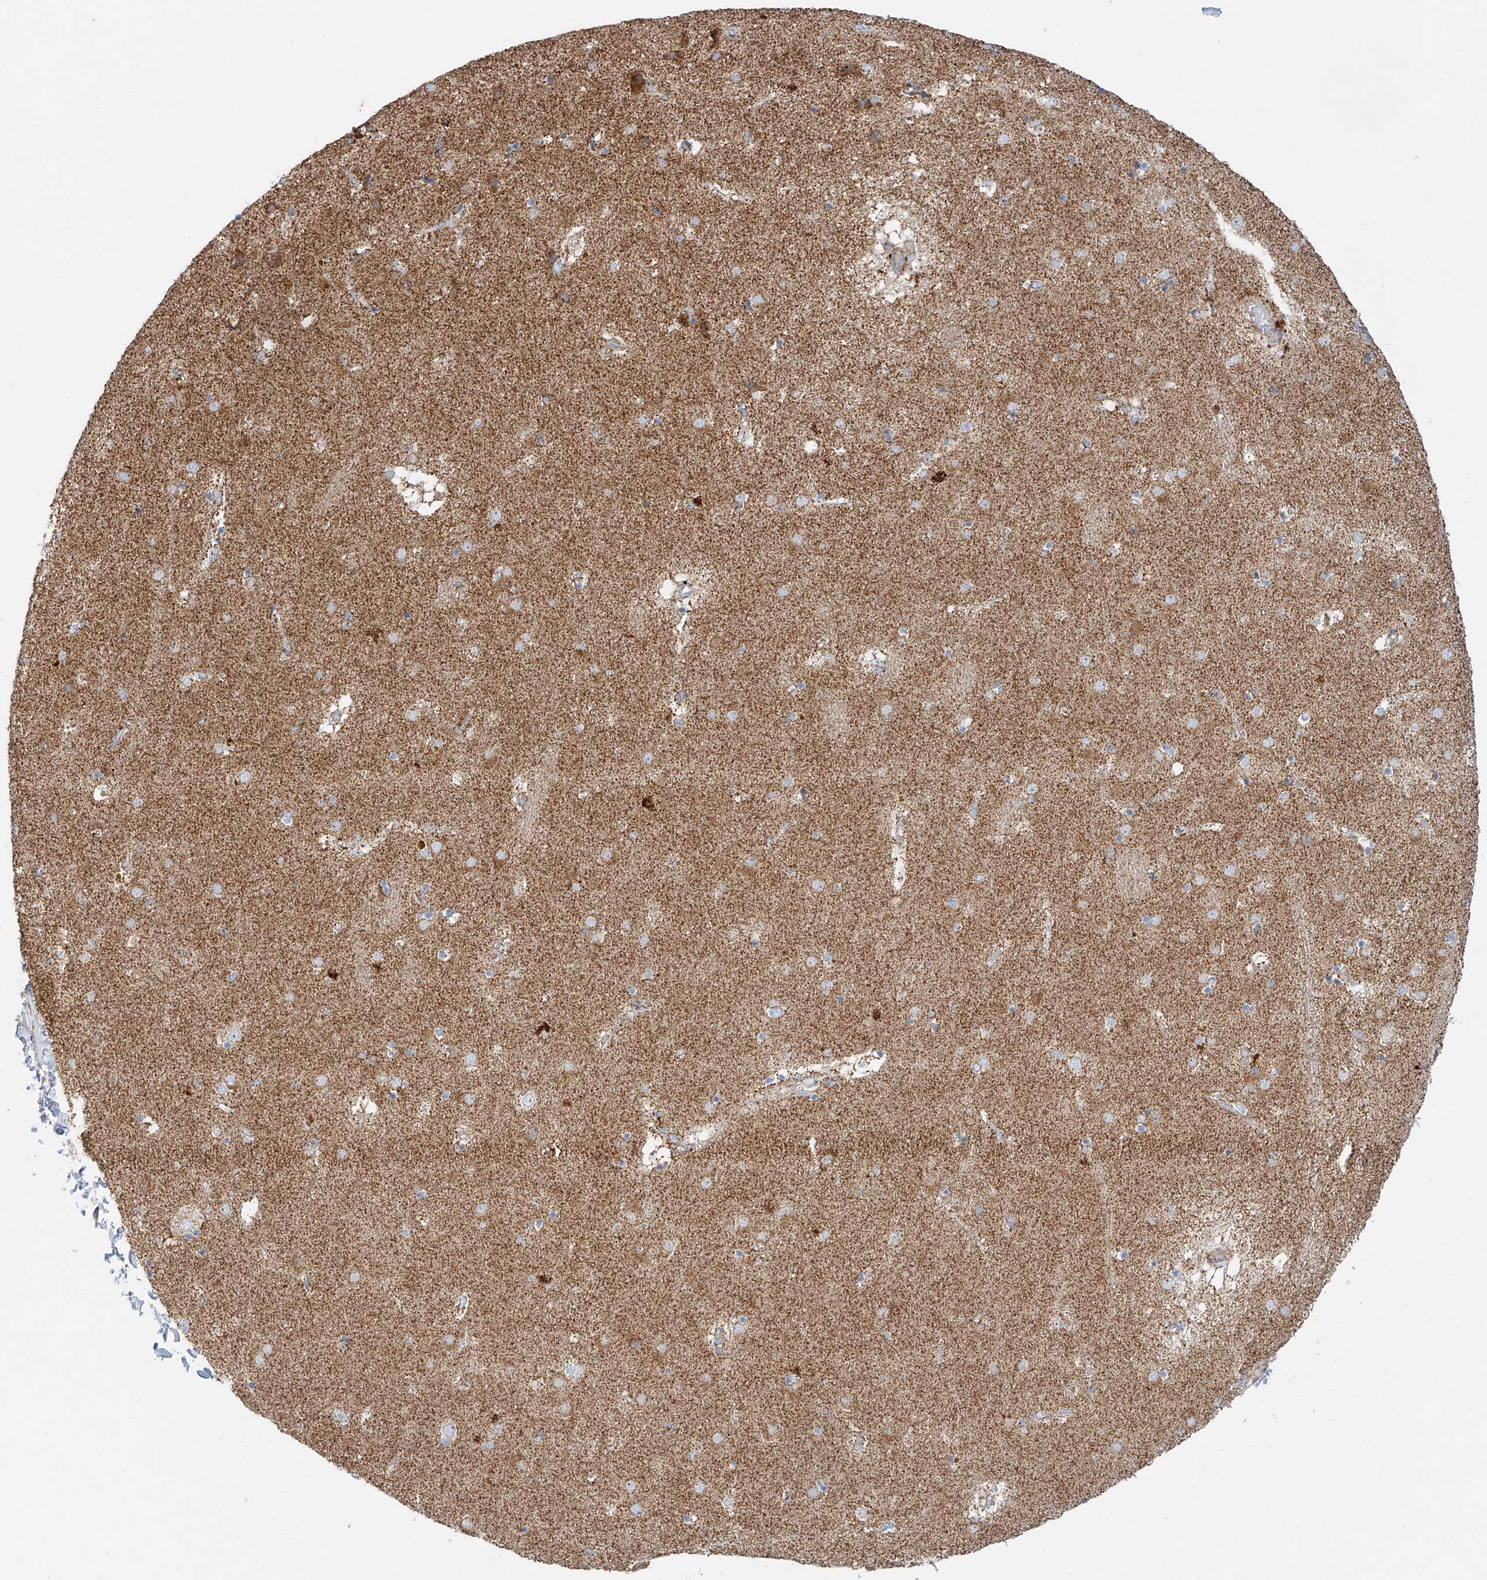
{"staining": {"intensity": "negative", "quantity": "none", "location": "none"}, "tissue": "caudate", "cell_type": "Glial cells", "image_type": "normal", "snomed": [{"axis": "morphology", "description": "Normal tissue, NOS"}, {"axis": "topography", "description": "Lateral ventricle wall"}], "caption": "Image shows no protein expression in glial cells of unremarkable caudate. Brightfield microscopy of IHC stained with DAB (brown) and hematoxylin (blue), captured at high magnification.", "gene": "CST9", "patient": {"sex": "male", "age": 70}}